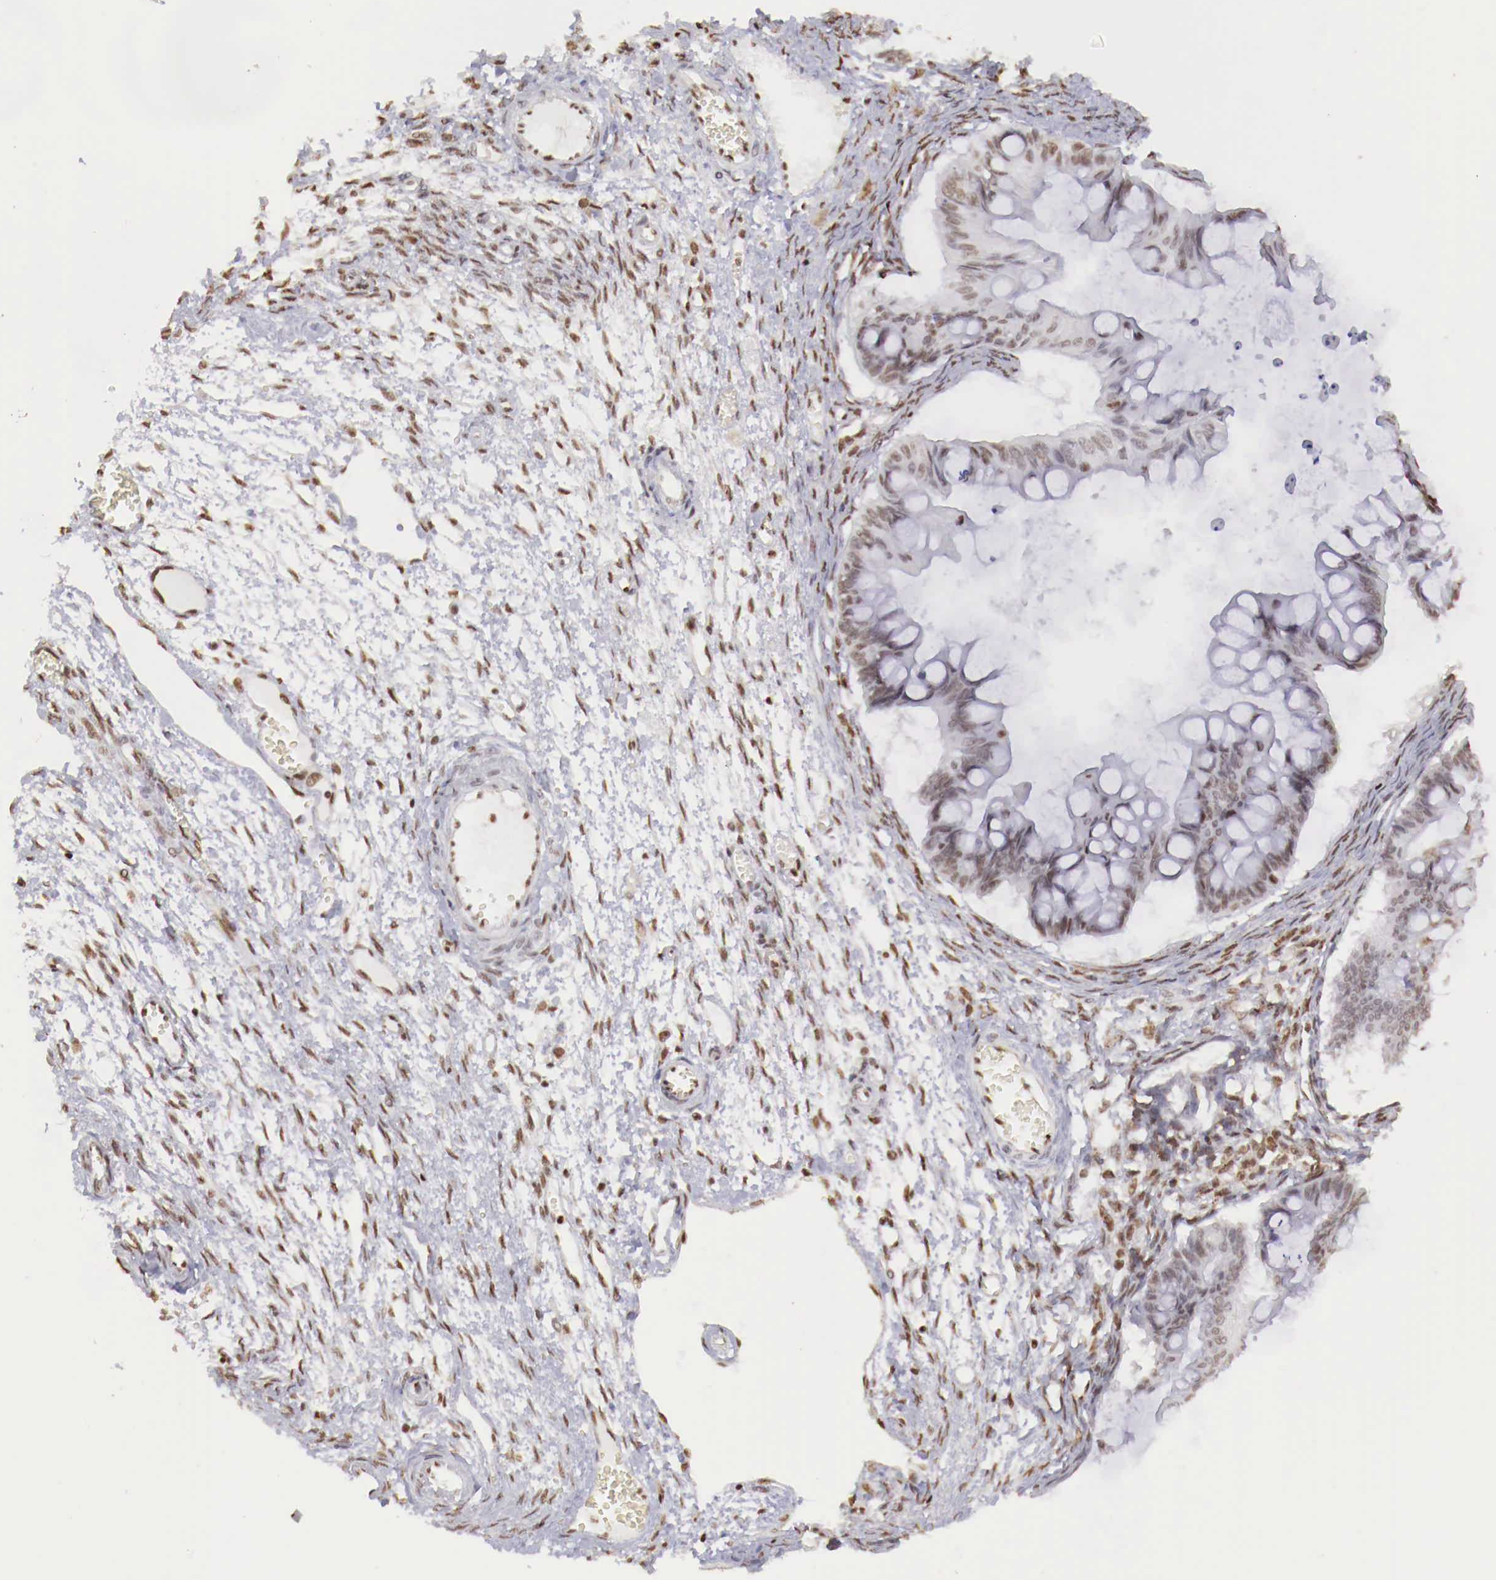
{"staining": {"intensity": "moderate", "quantity": ">75%", "location": "nuclear"}, "tissue": "ovarian cancer", "cell_type": "Tumor cells", "image_type": "cancer", "snomed": [{"axis": "morphology", "description": "Cystadenocarcinoma, mucinous, NOS"}, {"axis": "topography", "description": "Ovary"}], "caption": "A medium amount of moderate nuclear expression is seen in approximately >75% of tumor cells in ovarian cancer tissue.", "gene": "MAX", "patient": {"sex": "female", "age": 57}}